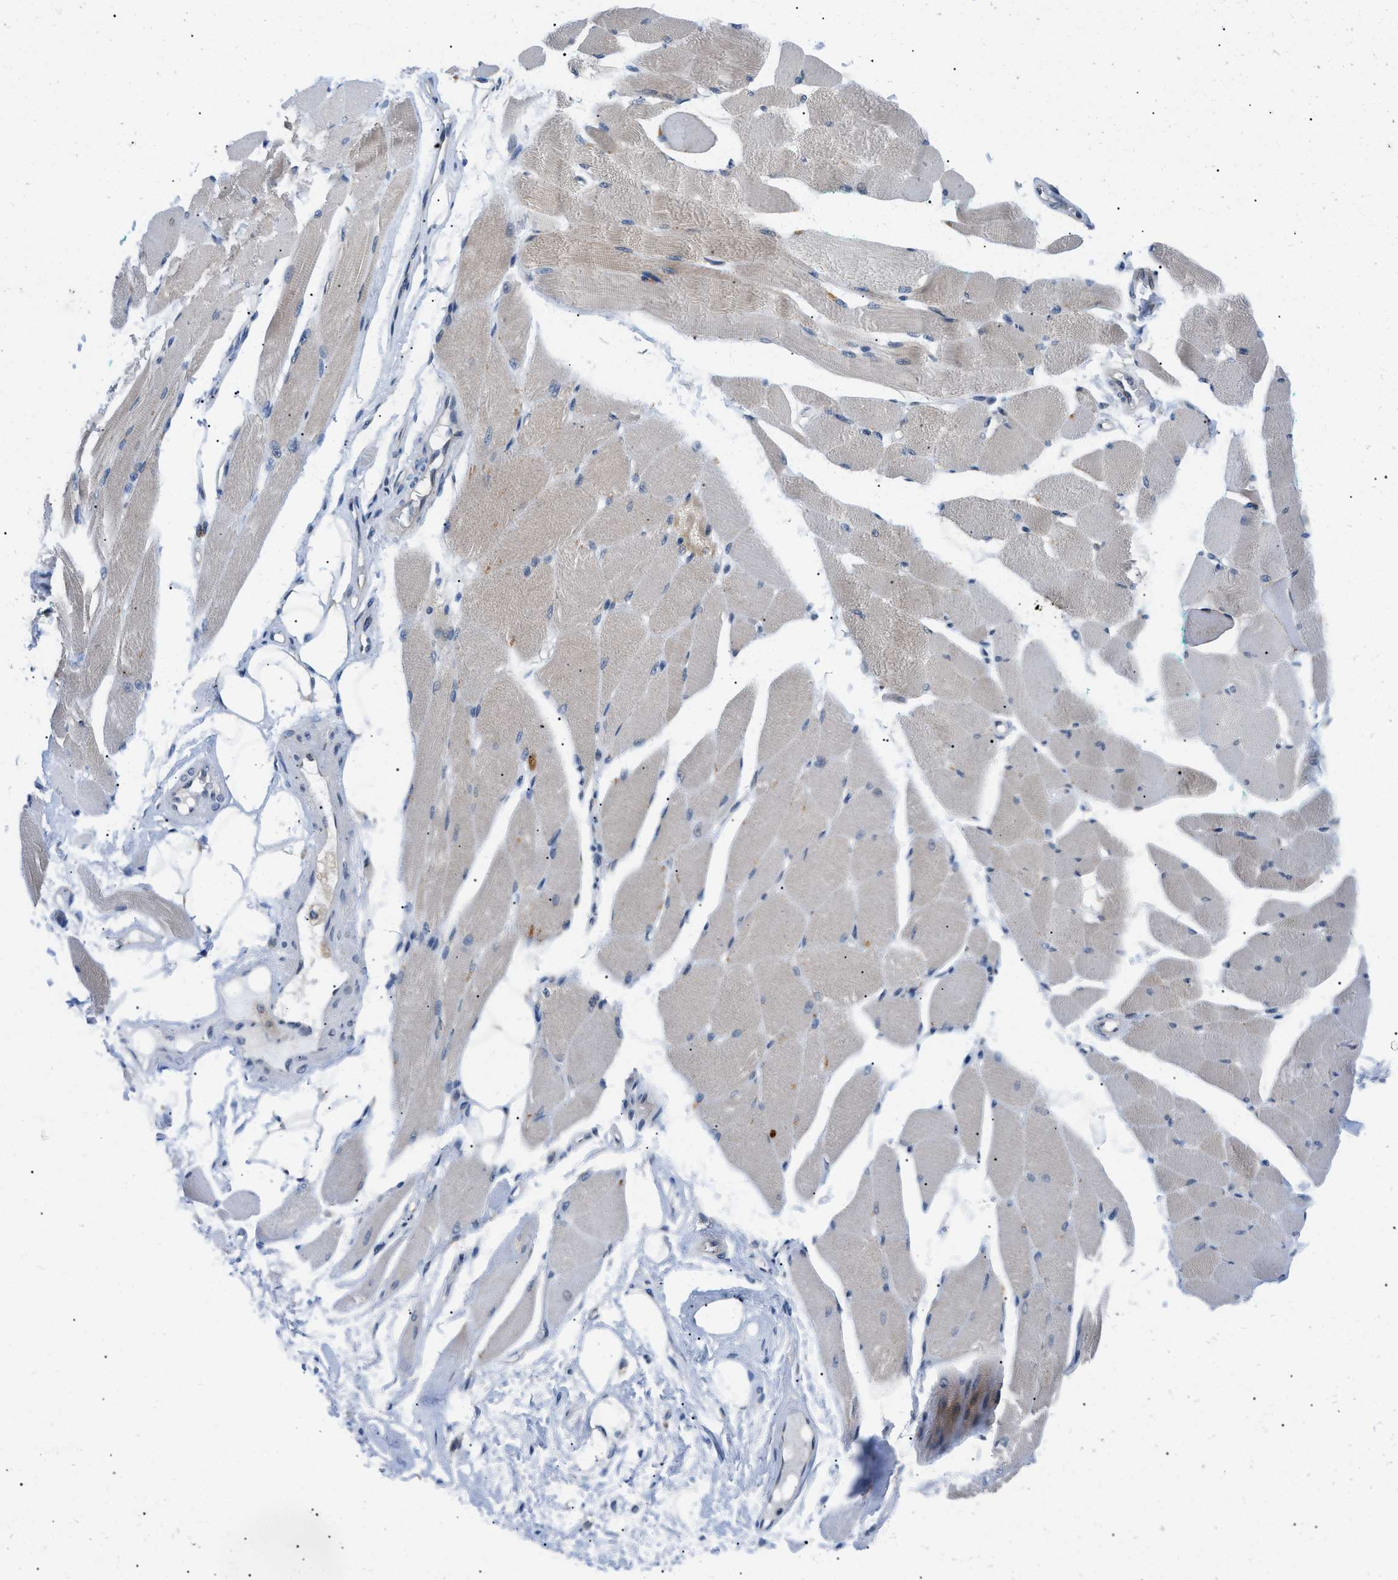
{"staining": {"intensity": "weak", "quantity": "25%-75%", "location": "cytoplasmic/membranous"}, "tissue": "skeletal muscle", "cell_type": "Myocytes", "image_type": "normal", "snomed": [{"axis": "morphology", "description": "Normal tissue, NOS"}, {"axis": "topography", "description": "Skeletal muscle"}, {"axis": "topography", "description": "Peripheral nerve tissue"}], "caption": "Normal skeletal muscle shows weak cytoplasmic/membranous staining in approximately 25%-75% of myocytes.", "gene": "DERL1", "patient": {"sex": "female", "age": 84}}